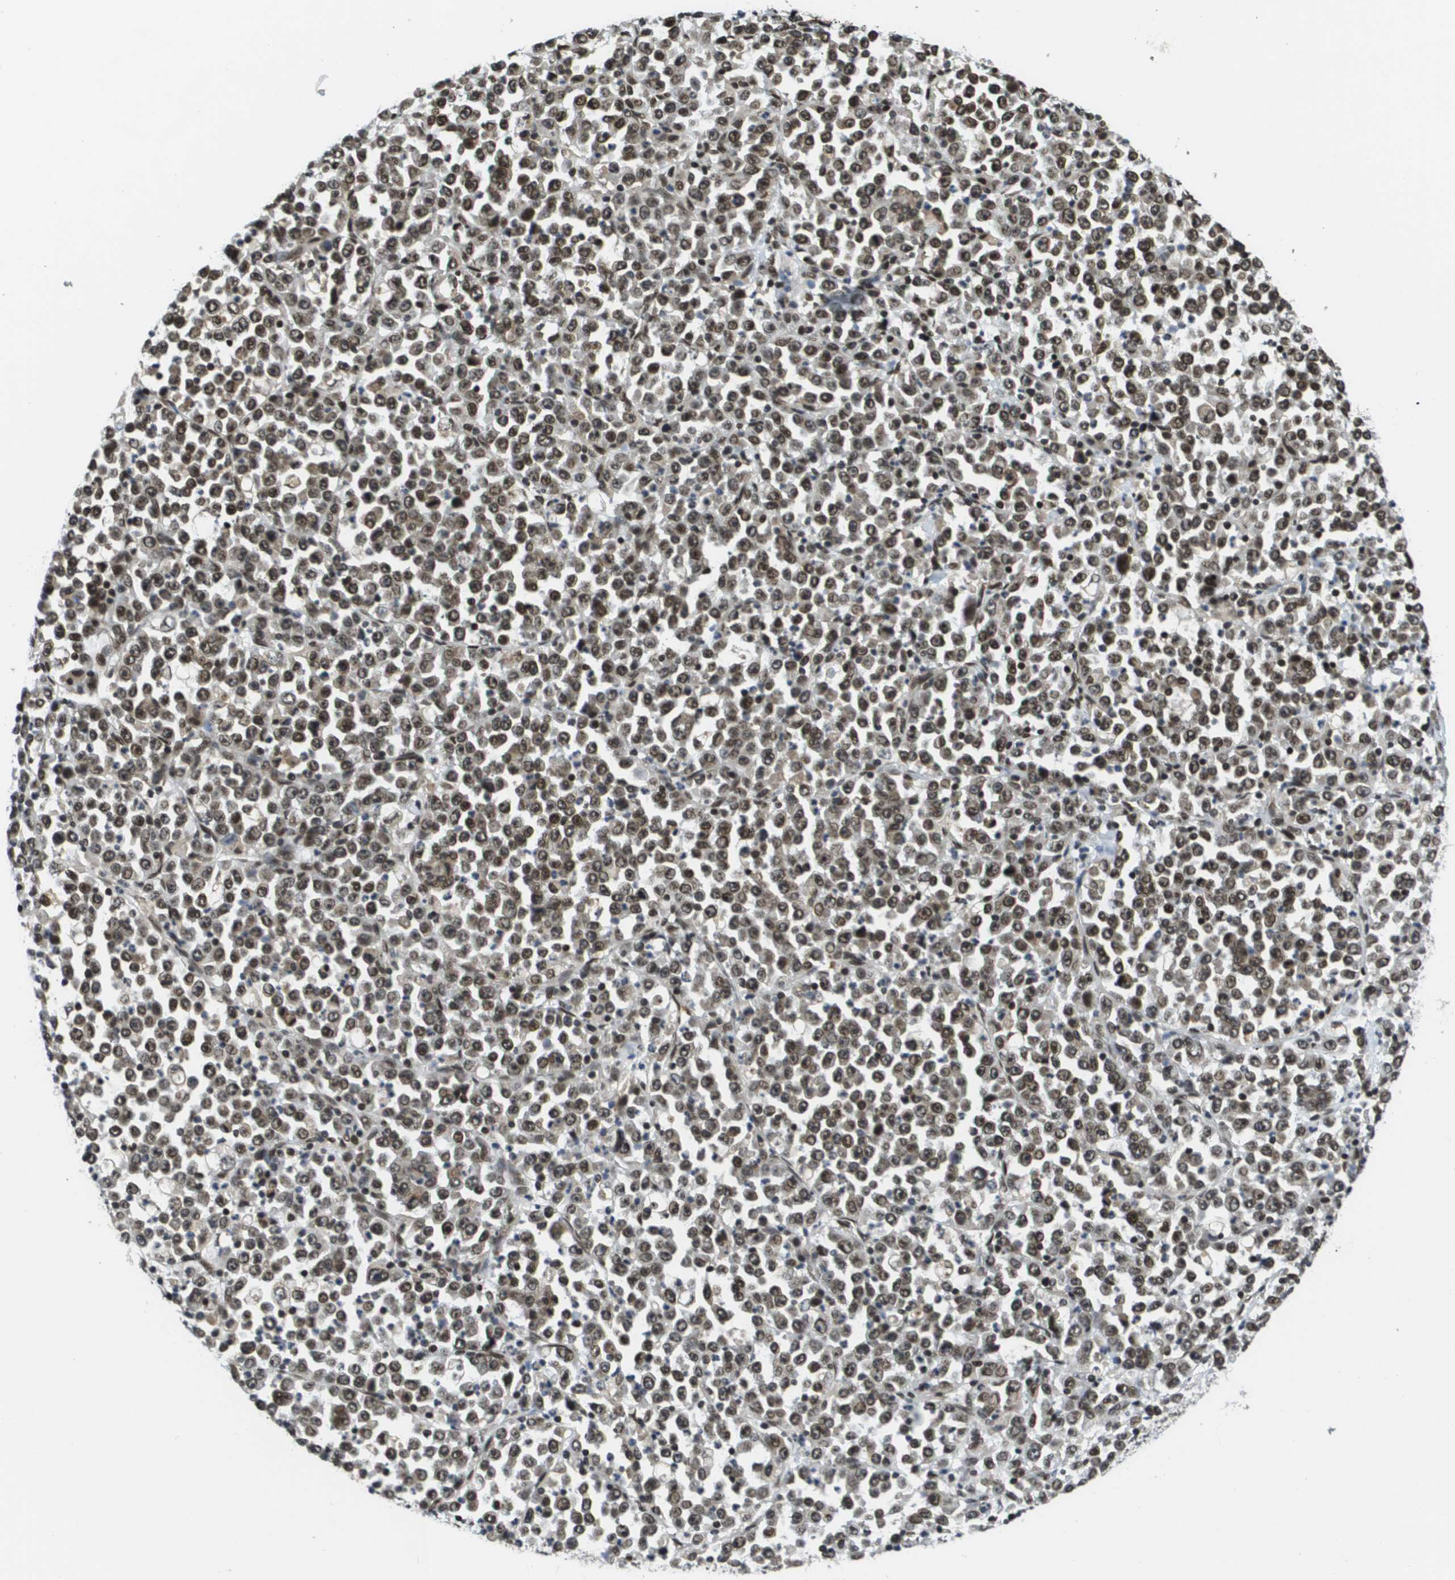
{"staining": {"intensity": "strong", "quantity": ">75%", "location": "cytoplasmic/membranous,nuclear"}, "tissue": "stomach cancer", "cell_type": "Tumor cells", "image_type": "cancer", "snomed": [{"axis": "morphology", "description": "Normal tissue, NOS"}, {"axis": "morphology", "description": "Adenocarcinoma, NOS"}, {"axis": "topography", "description": "Stomach, upper"}, {"axis": "topography", "description": "Stomach"}], "caption": "High-magnification brightfield microscopy of adenocarcinoma (stomach) stained with DAB (3,3'-diaminobenzidine) (brown) and counterstained with hematoxylin (blue). tumor cells exhibit strong cytoplasmic/membranous and nuclear positivity is present in about>75% of cells.", "gene": "RECQL4", "patient": {"sex": "male", "age": 59}}